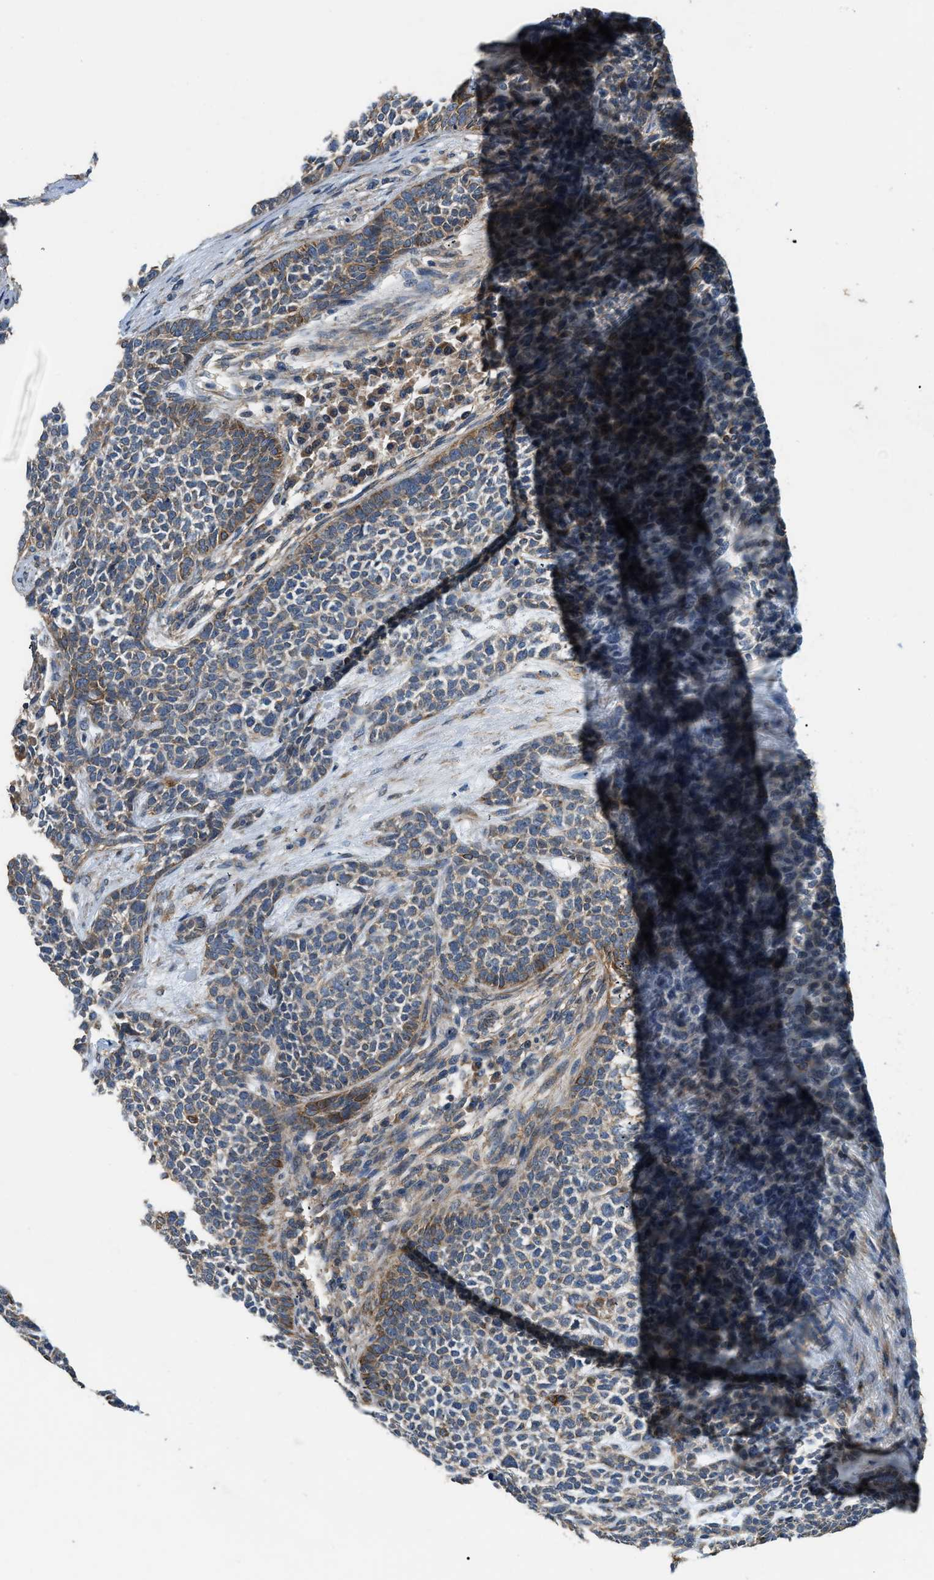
{"staining": {"intensity": "moderate", "quantity": "<25%", "location": "cytoplasmic/membranous"}, "tissue": "skin cancer", "cell_type": "Tumor cells", "image_type": "cancer", "snomed": [{"axis": "morphology", "description": "Basal cell carcinoma"}, {"axis": "topography", "description": "Skin"}], "caption": "Protein expression analysis of skin cancer shows moderate cytoplasmic/membranous staining in about <25% of tumor cells.", "gene": "SSH2", "patient": {"sex": "female", "age": 84}}